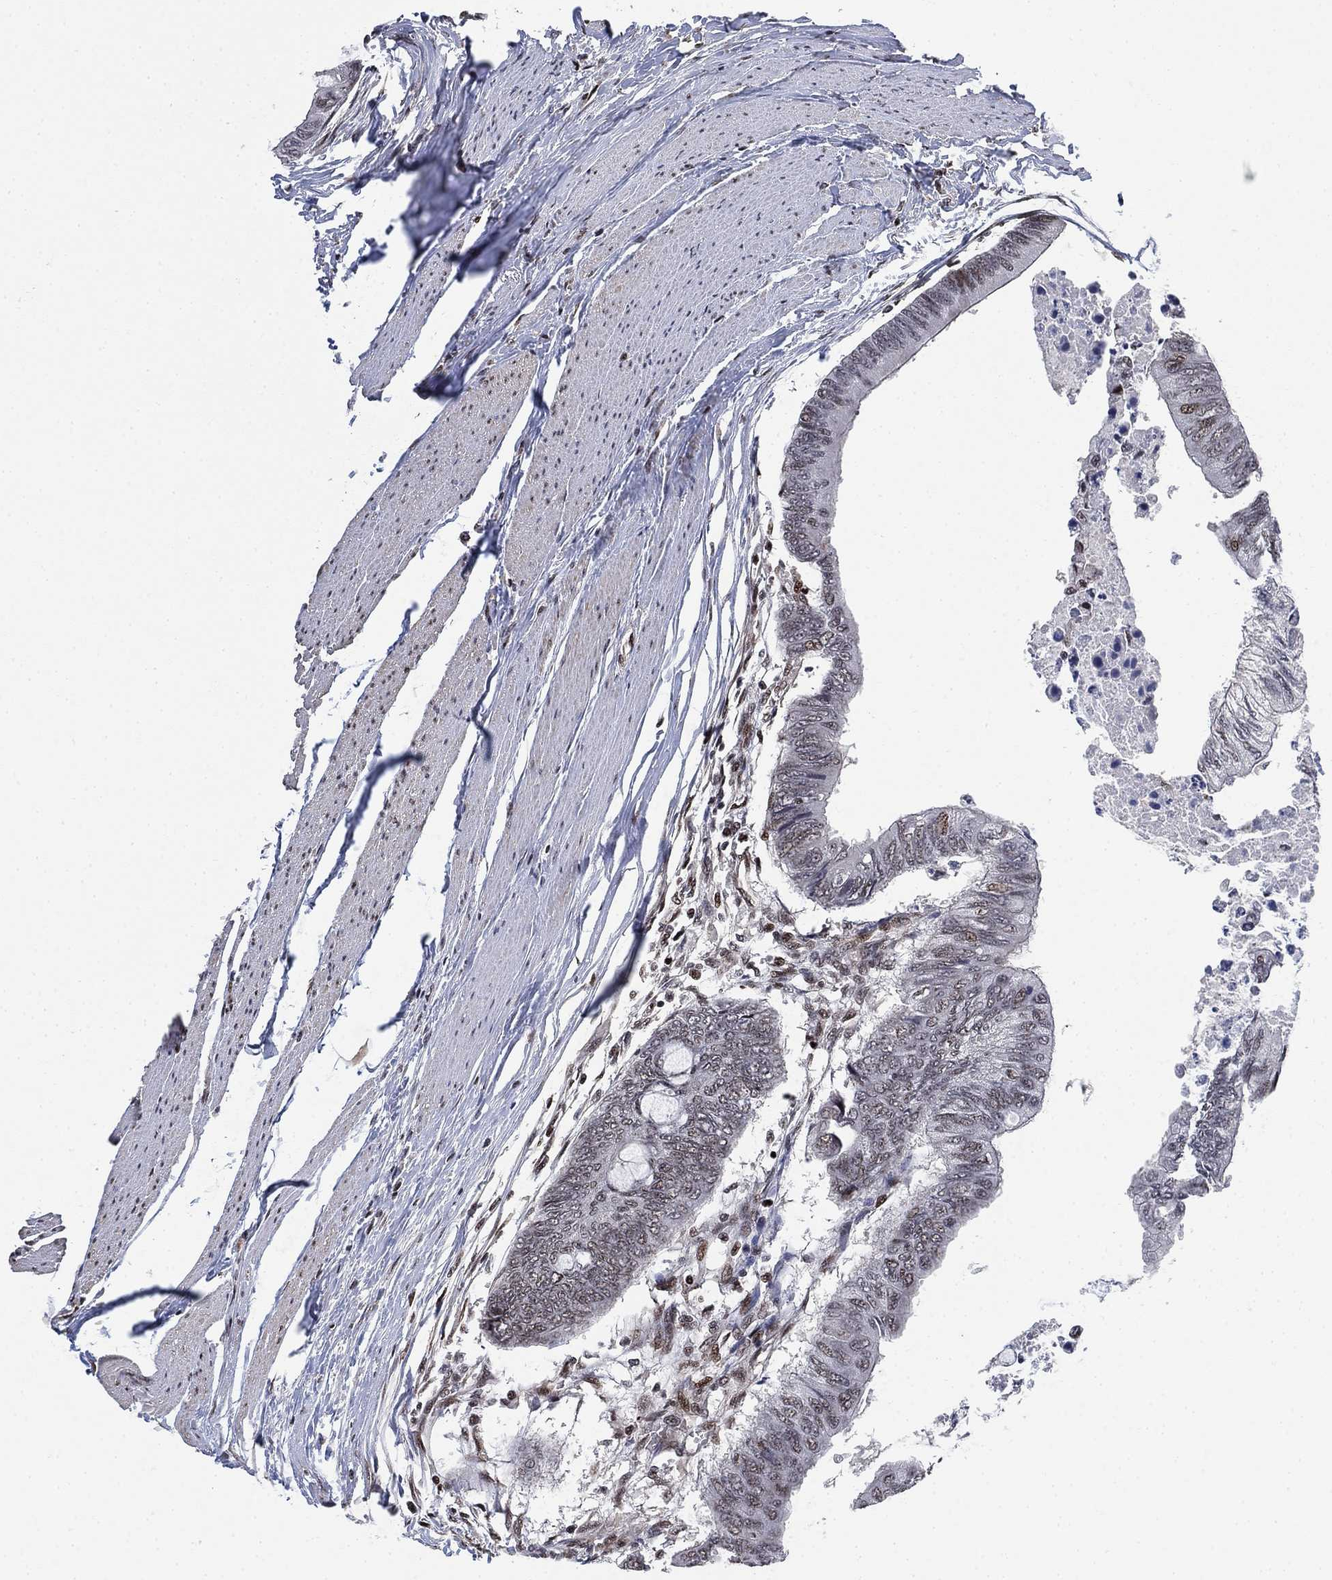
{"staining": {"intensity": "moderate", "quantity": "<25%", "location": "nuclear"}, "tissue": "colorectal cancer", "cell_type": "Tumor cells", "image_type": "cancer", "snomed": [{"axis": "morphology", "description": "Normal tissue, NOS"}, {"axis": "morphology", "description": "Adenocarcinoma, NOS"}, {"axis": "topography", "description": "Rectum"}, {"axis": "topography", "description": "Peripheral nerve tissue"}], "caption": "The photomicrograph displays a brown stain indicating the presence of a protein in the nuclear of tumor cells in colorectal cancer (adenocarcinoma).", "gene": "ZSCAN30", "patient": {"sex": "male", "age": 92}}